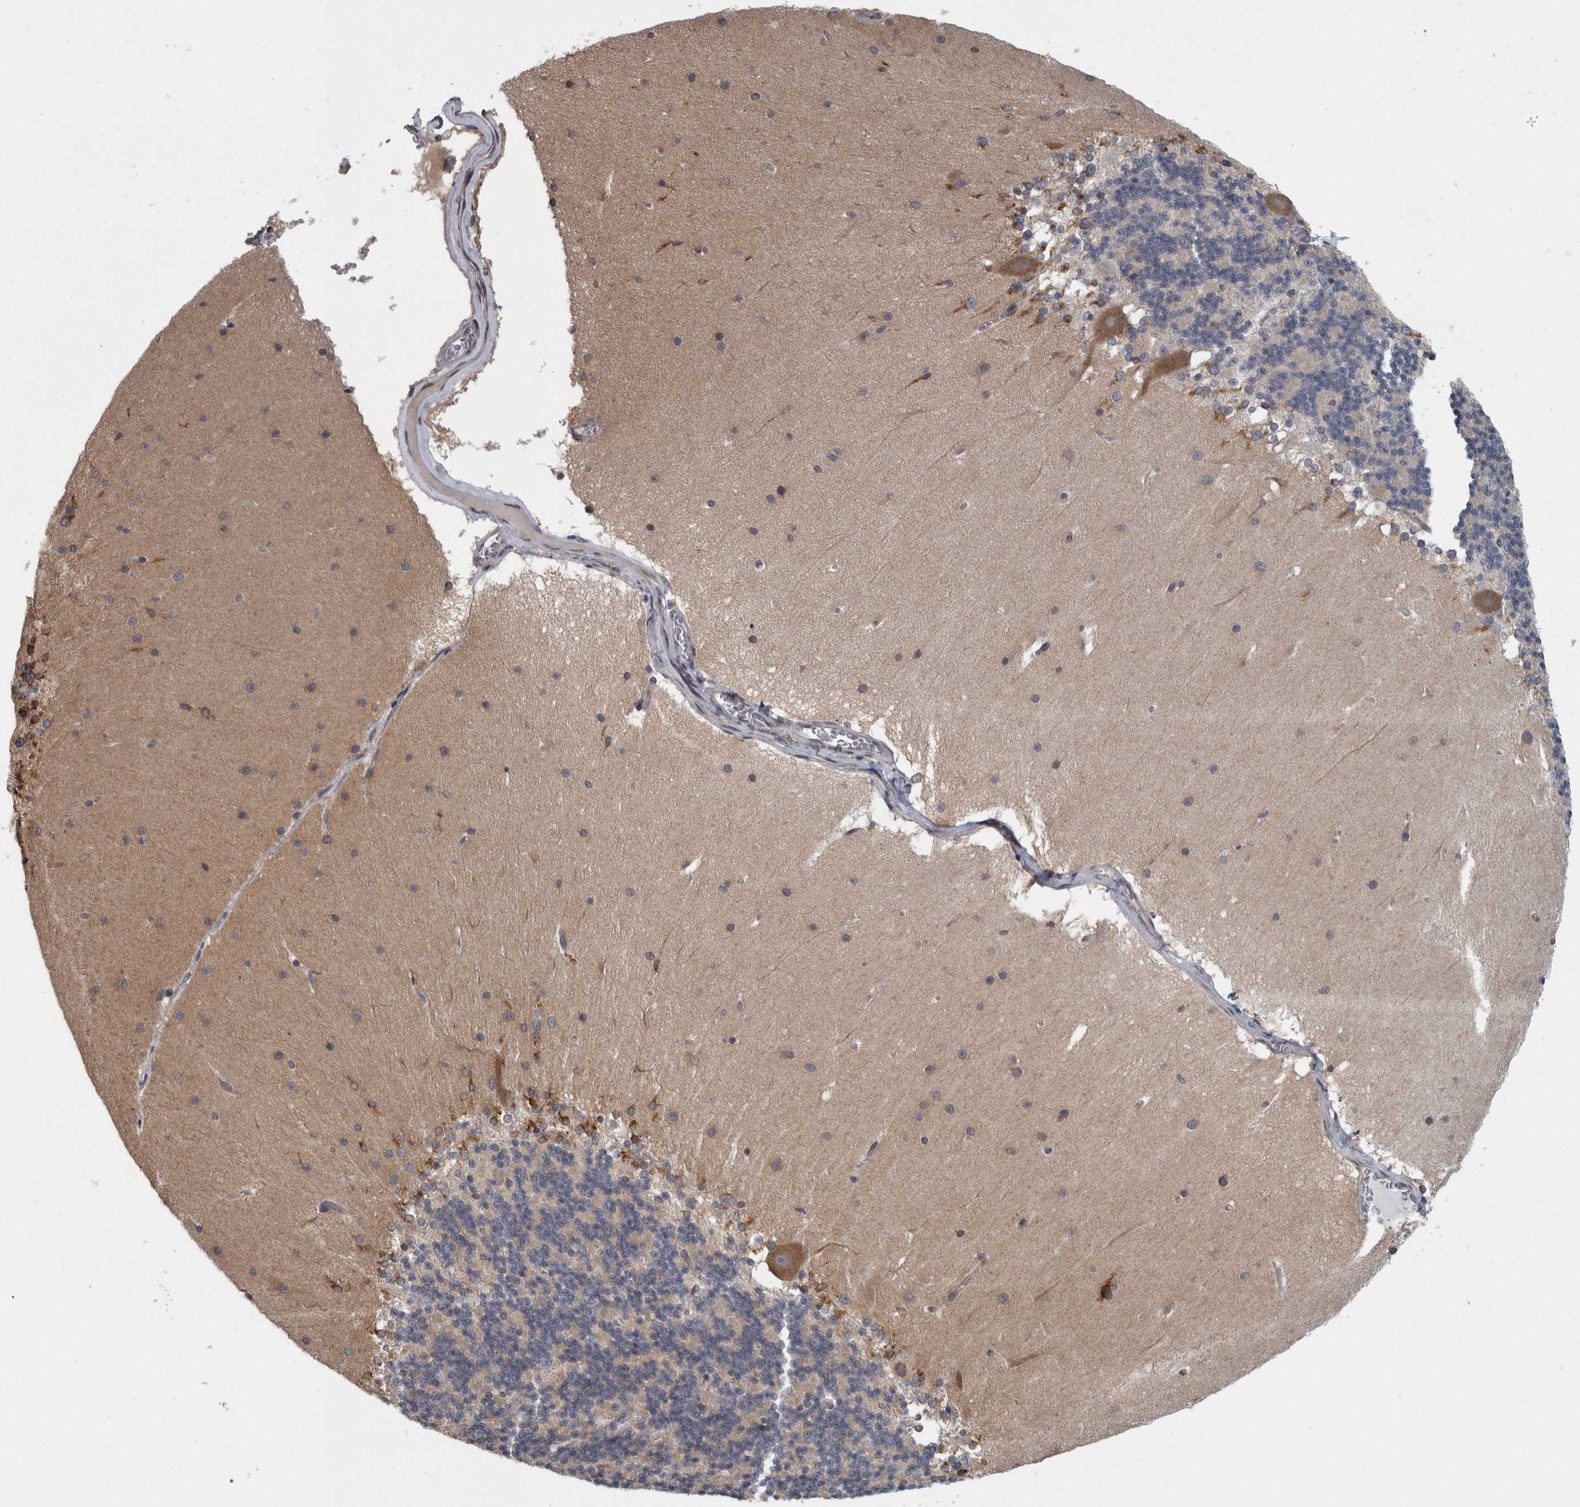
{"staining": {"intensity": "weak", "quantity": "<25%", "location": "cytoplasmic/membranous"}, "tissue": "cerebellum", "cell_type": "Cells in granular layer", "image_type": "normal", "snomed": [{"axis": "morphology", "description": "Normal tissue, NOS"}, {"axis": "topography", "description": "Cerebellum"}], "caption": "DAB immunohistochemical staining of normal cerebellum displays no significant expression in cells in granular layer.", "gene": "LMAN2L", "patient": {"sex": "female", "age": 19}}